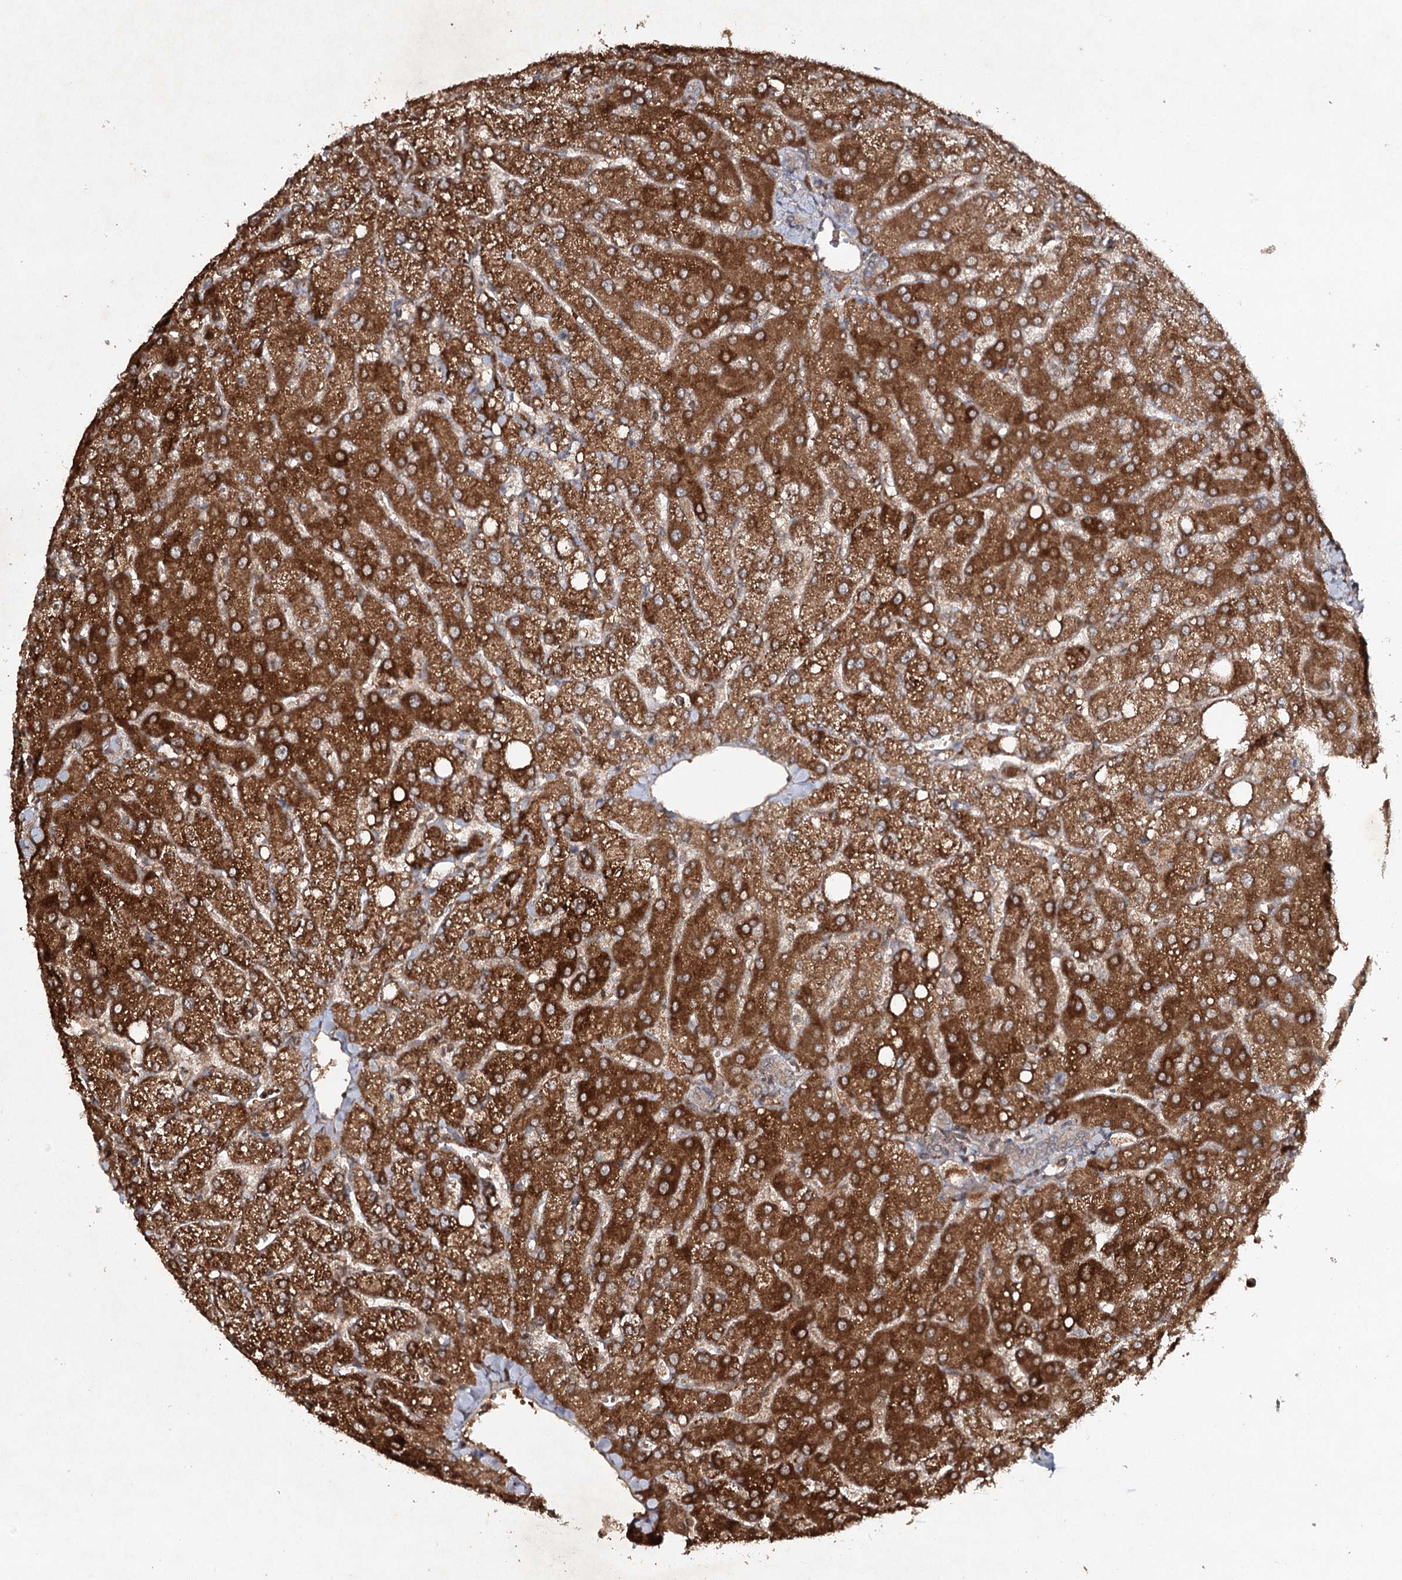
{"staining": {"intensity": "negative", "quantity": "none", "location": "none"}, "tissue": "liver", "cell_type": "Cholangiocytes", "image_type": "normal", "snomed": [{"axis": "morphology", "description": "Normal tissue, NOS"}, {"axis": "topography", "description": "Liver"}], "caption": "Immunohistochemistry (IHC) histopathology image of normal human liver stained for a protein (brown), which exhibits no expression in cholangiocytes.", "gene": "CYP2B6", "patient": {"sex": "female", "age": 54}}